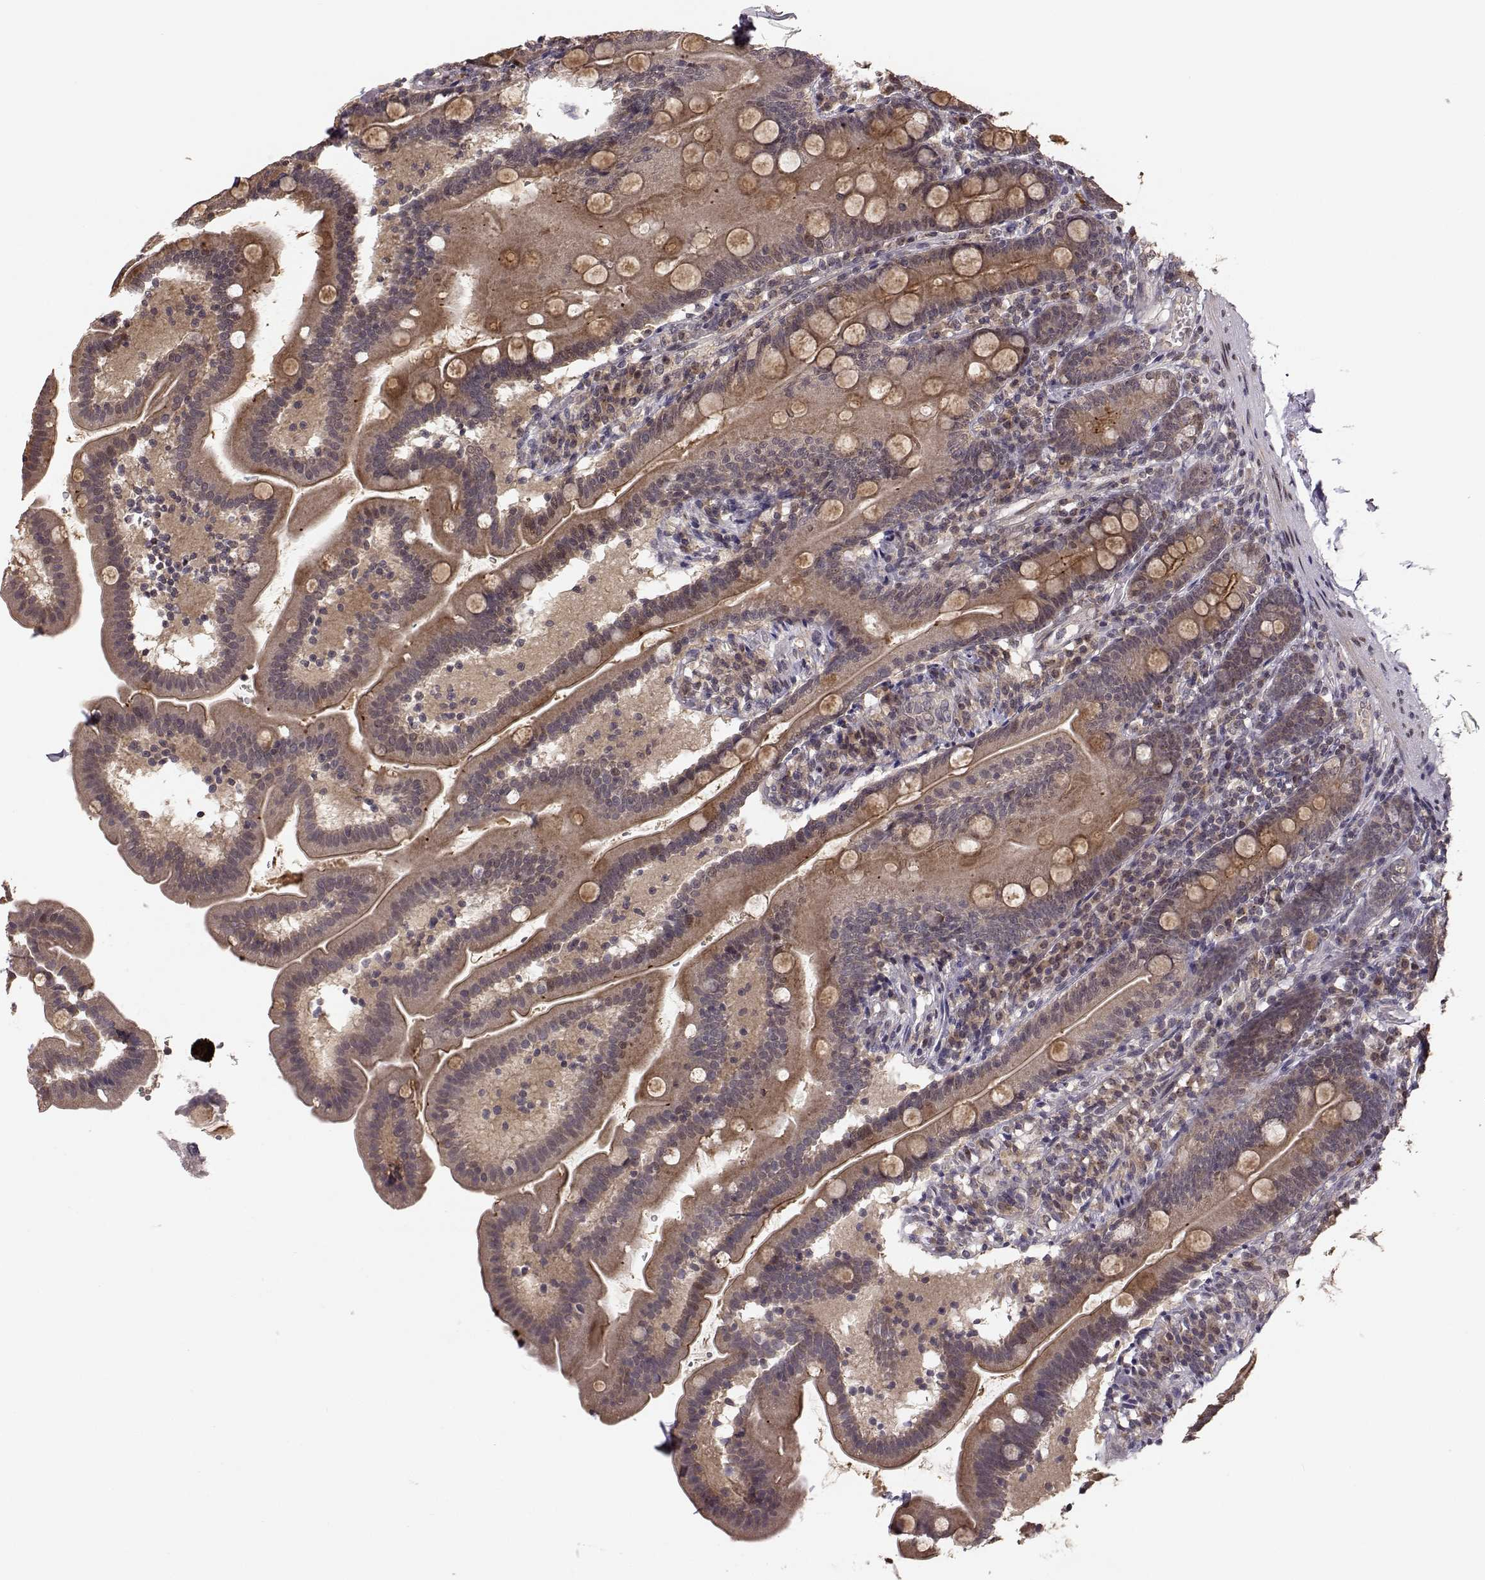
{"staining": {"intensity": "moderate", "quantity": ">75%", "location": "cytoplasmic/membranous"}, "tissue": "duodenum", "cell_type": "Glandular cells", "image_type": "normal", "snomed": [{"axis": "morphology", "description": "Normal tissue, NOS"}, {"axis": "topography", "description": "Duodenum"}], "caption": "Immunohistochemical staining of unremarkable human duodenum exhibits moderate cytoplasmic/membranous protein staining in about >75% of glandular cells. (DAB (3,3'-diaminobenzidine) IHC with brightfield microscopy, high magnification).", "gene": "PLEKHG3", "patient": {"sex": "female", "age": 67}}